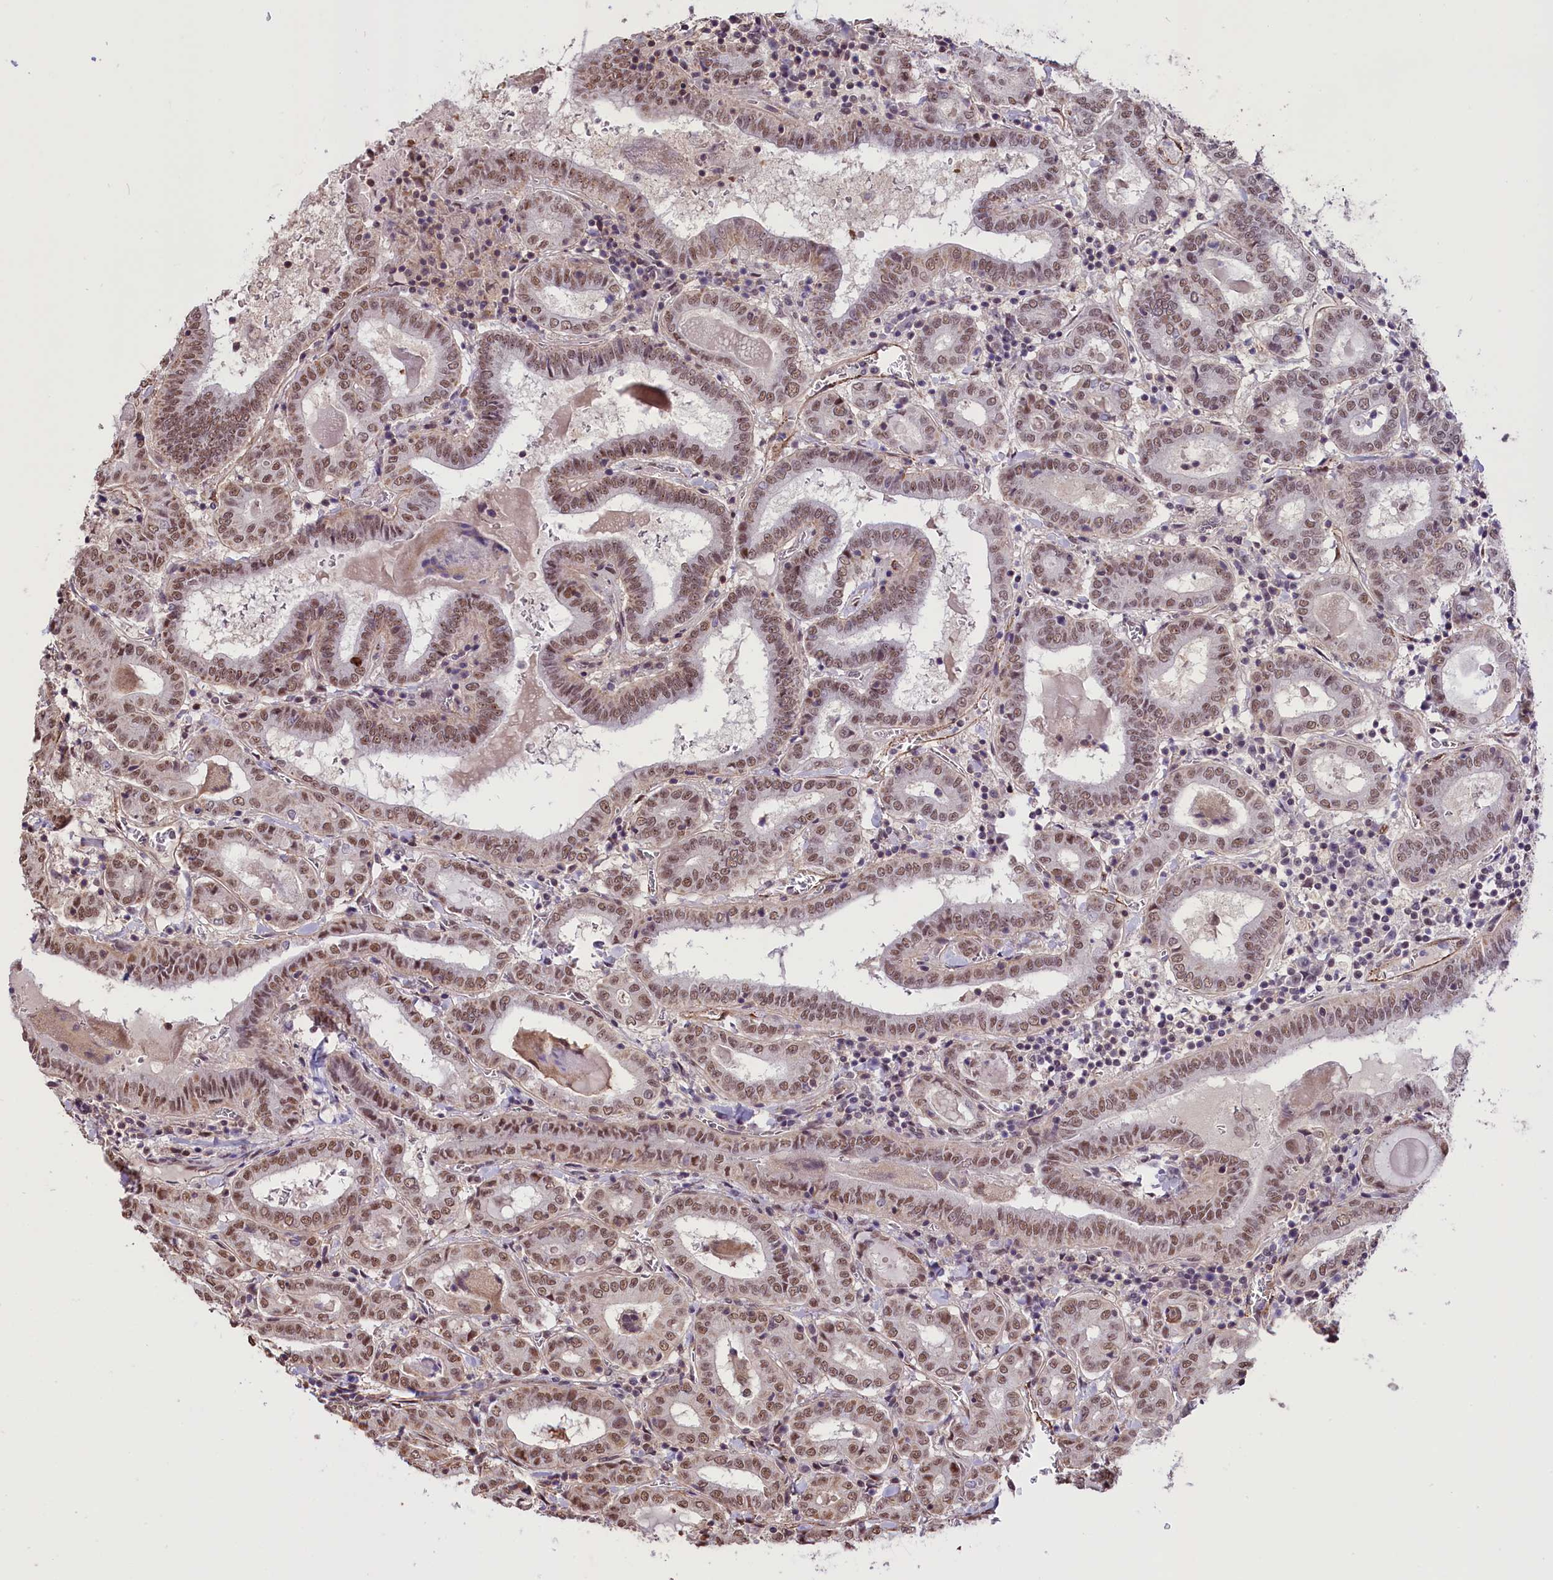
{"staining": {"intensity": "weak", "quantity": ">75%", "location": "nuclear"}, "tissue": "thyroid cancer", "cell_type": "Tumor cells", "image_type": "cancer", "snomed": [{"axis": "morphology", "description": "Papillary adenocarcinoma, NOS"}, {"axis": "topography", "description": "Thyroid gland"}], "caption": "Papillary adenocarcinoma (thyroid) stained for a protein displays weak nuclear positivity in tumor cells.", "gene": "MRPL54", "patient": {"sex": "female", "age": 72}}